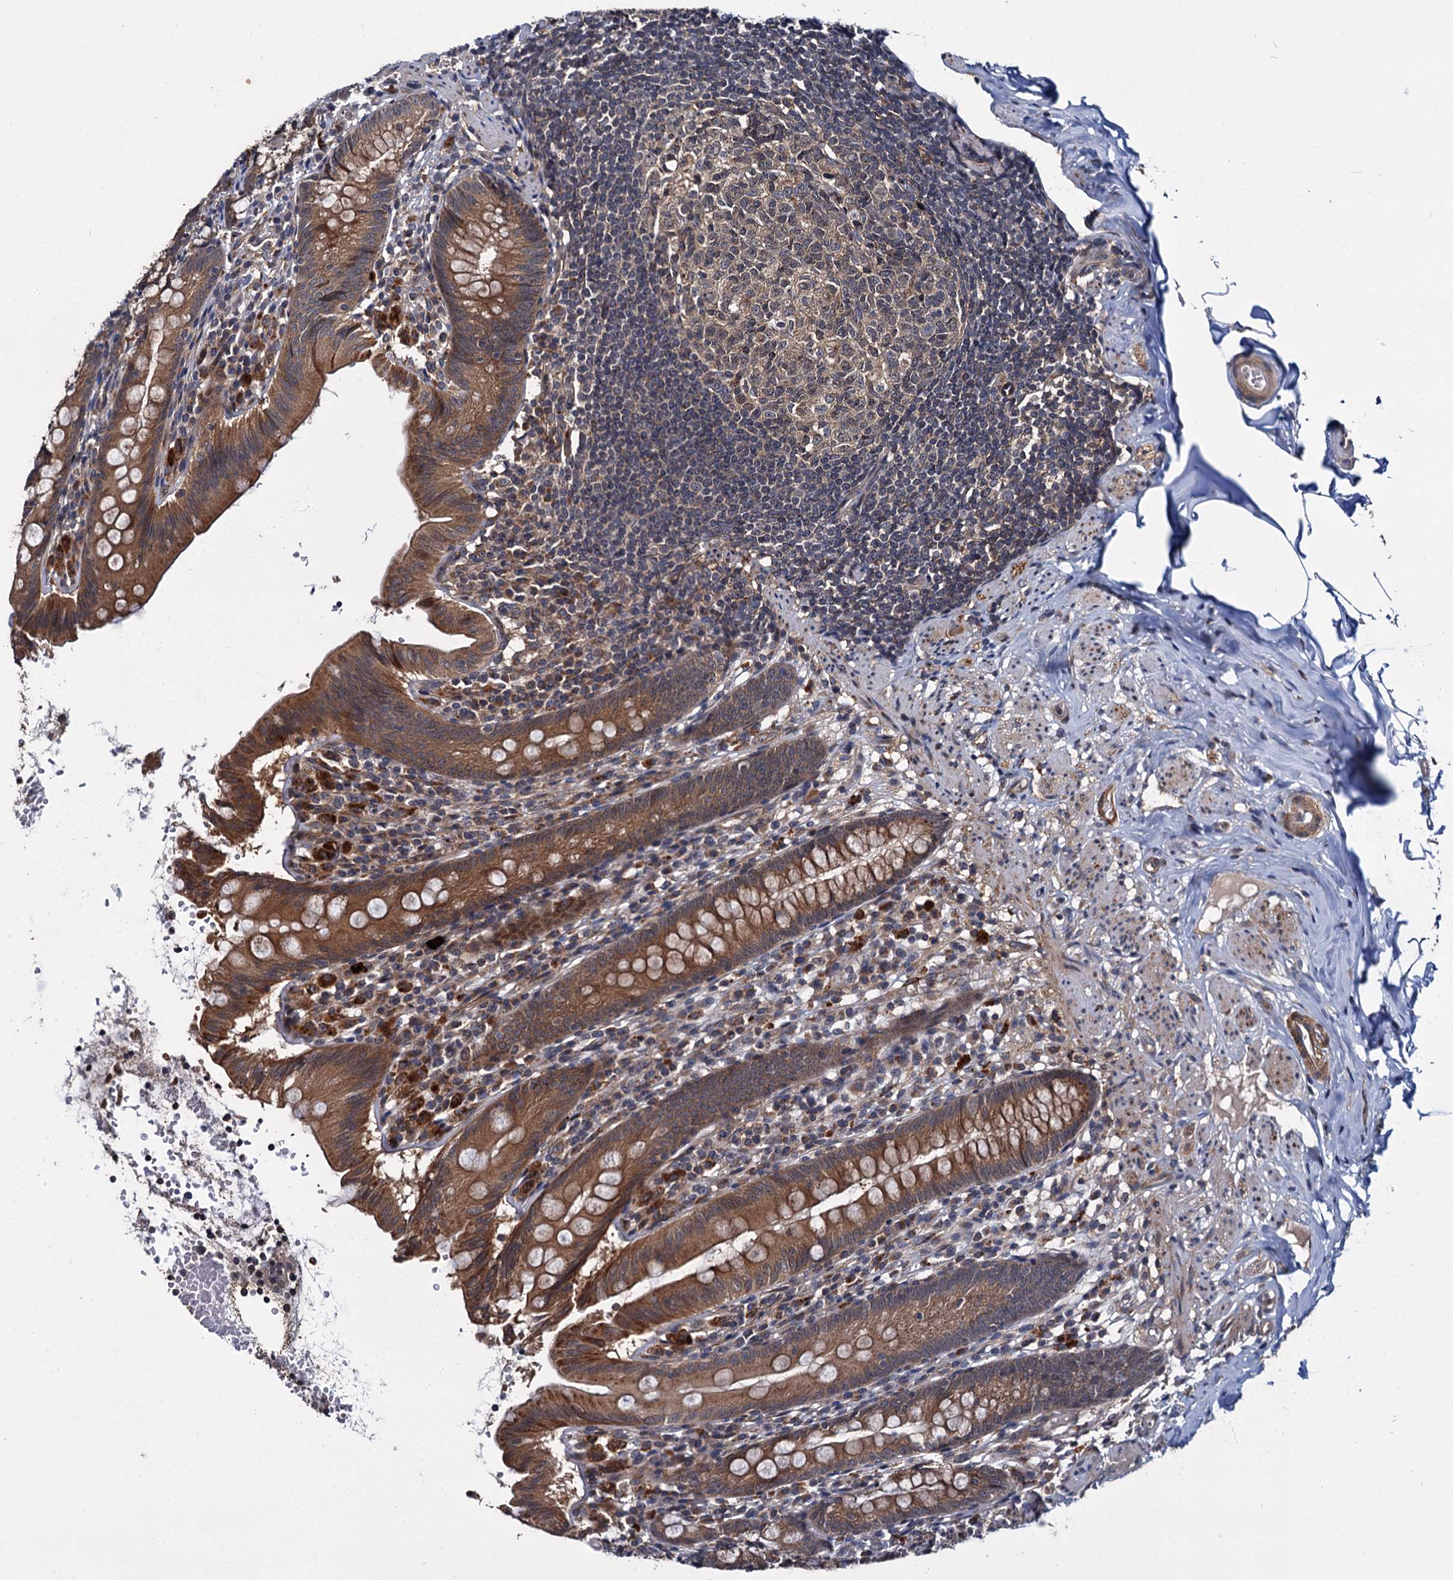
{"staining": {"intensity": "moderate", "quantity": ">75%", "location": "cytoplasmic/membranous"}, "tissue": "appendix", "cell_type": "Glandular cells", "image_type": "normal", "snomed": [{"axis": "morphology", "description": "Normal tissue, NOS"}, {"axis": "topography", "description": "Appendix"}], "caption": "An image of appendix stained for a protein reveals moderate cytoplasmic/membranous brown staining in glandular cells.", "gene": "ARHGAP42", "patient": {"sex": "male", "age": 55}}